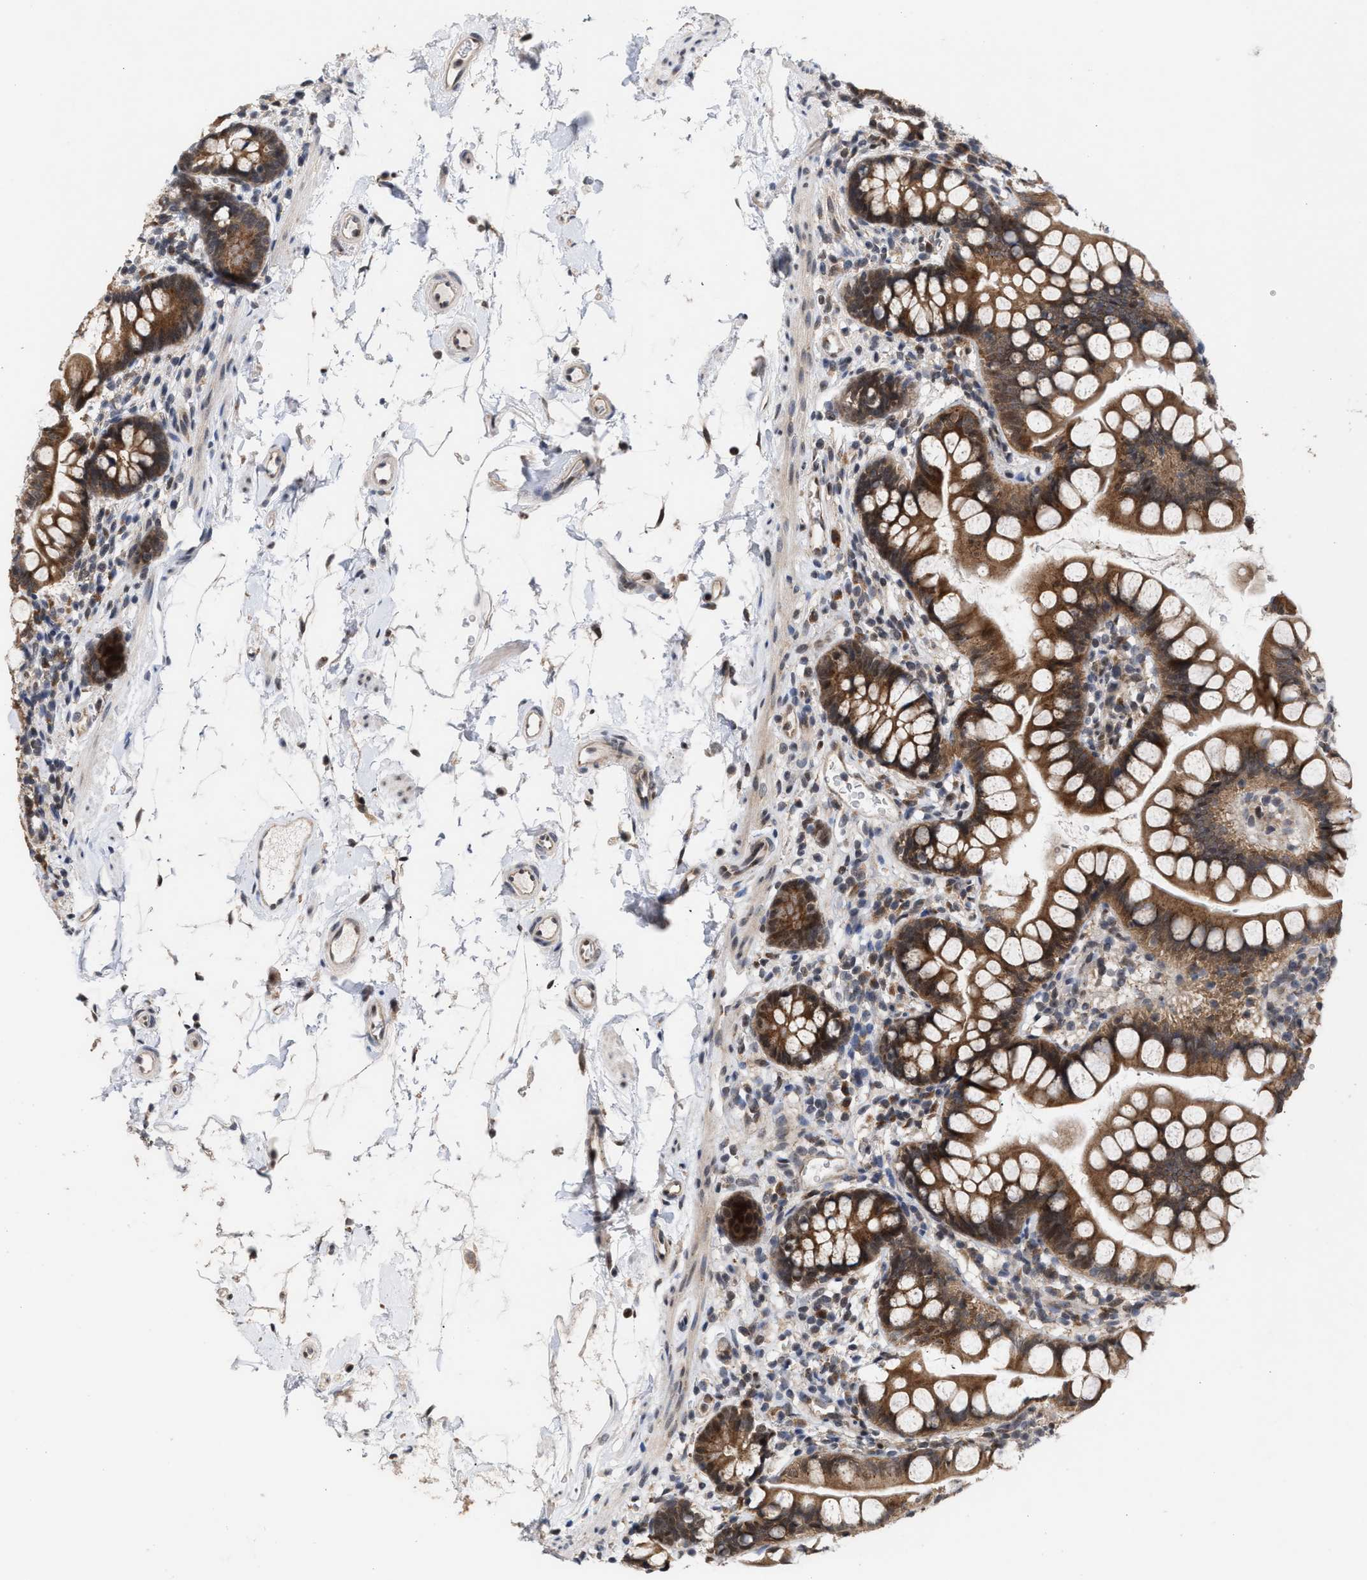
{"staining": {"intensity": "moderate", "quantity": ">75%", "location": "cytoplasmic/membranous"}, "tissue": "small intestine", "cell_type": "Glandular cells", "image_type": "normal", "snomed": [{"axis": "morphology", "description": "Normal tissue, NOS"}, {"axis": "topography", "description": "Small intestine"}], "caption": "Protein expression analysis of normal human small intestine reveals moderate cytoplasmic/membranous expression in approximately >75% of glandular cells. The staining is performed using DAB (3,3'-diaminobenzidine) brown chromogen to label protein expression. The nuclei are counter-stained blue using hematoxylin.", "gene": "MKNK2", "patient": {"sex": "female", "age": 84}}